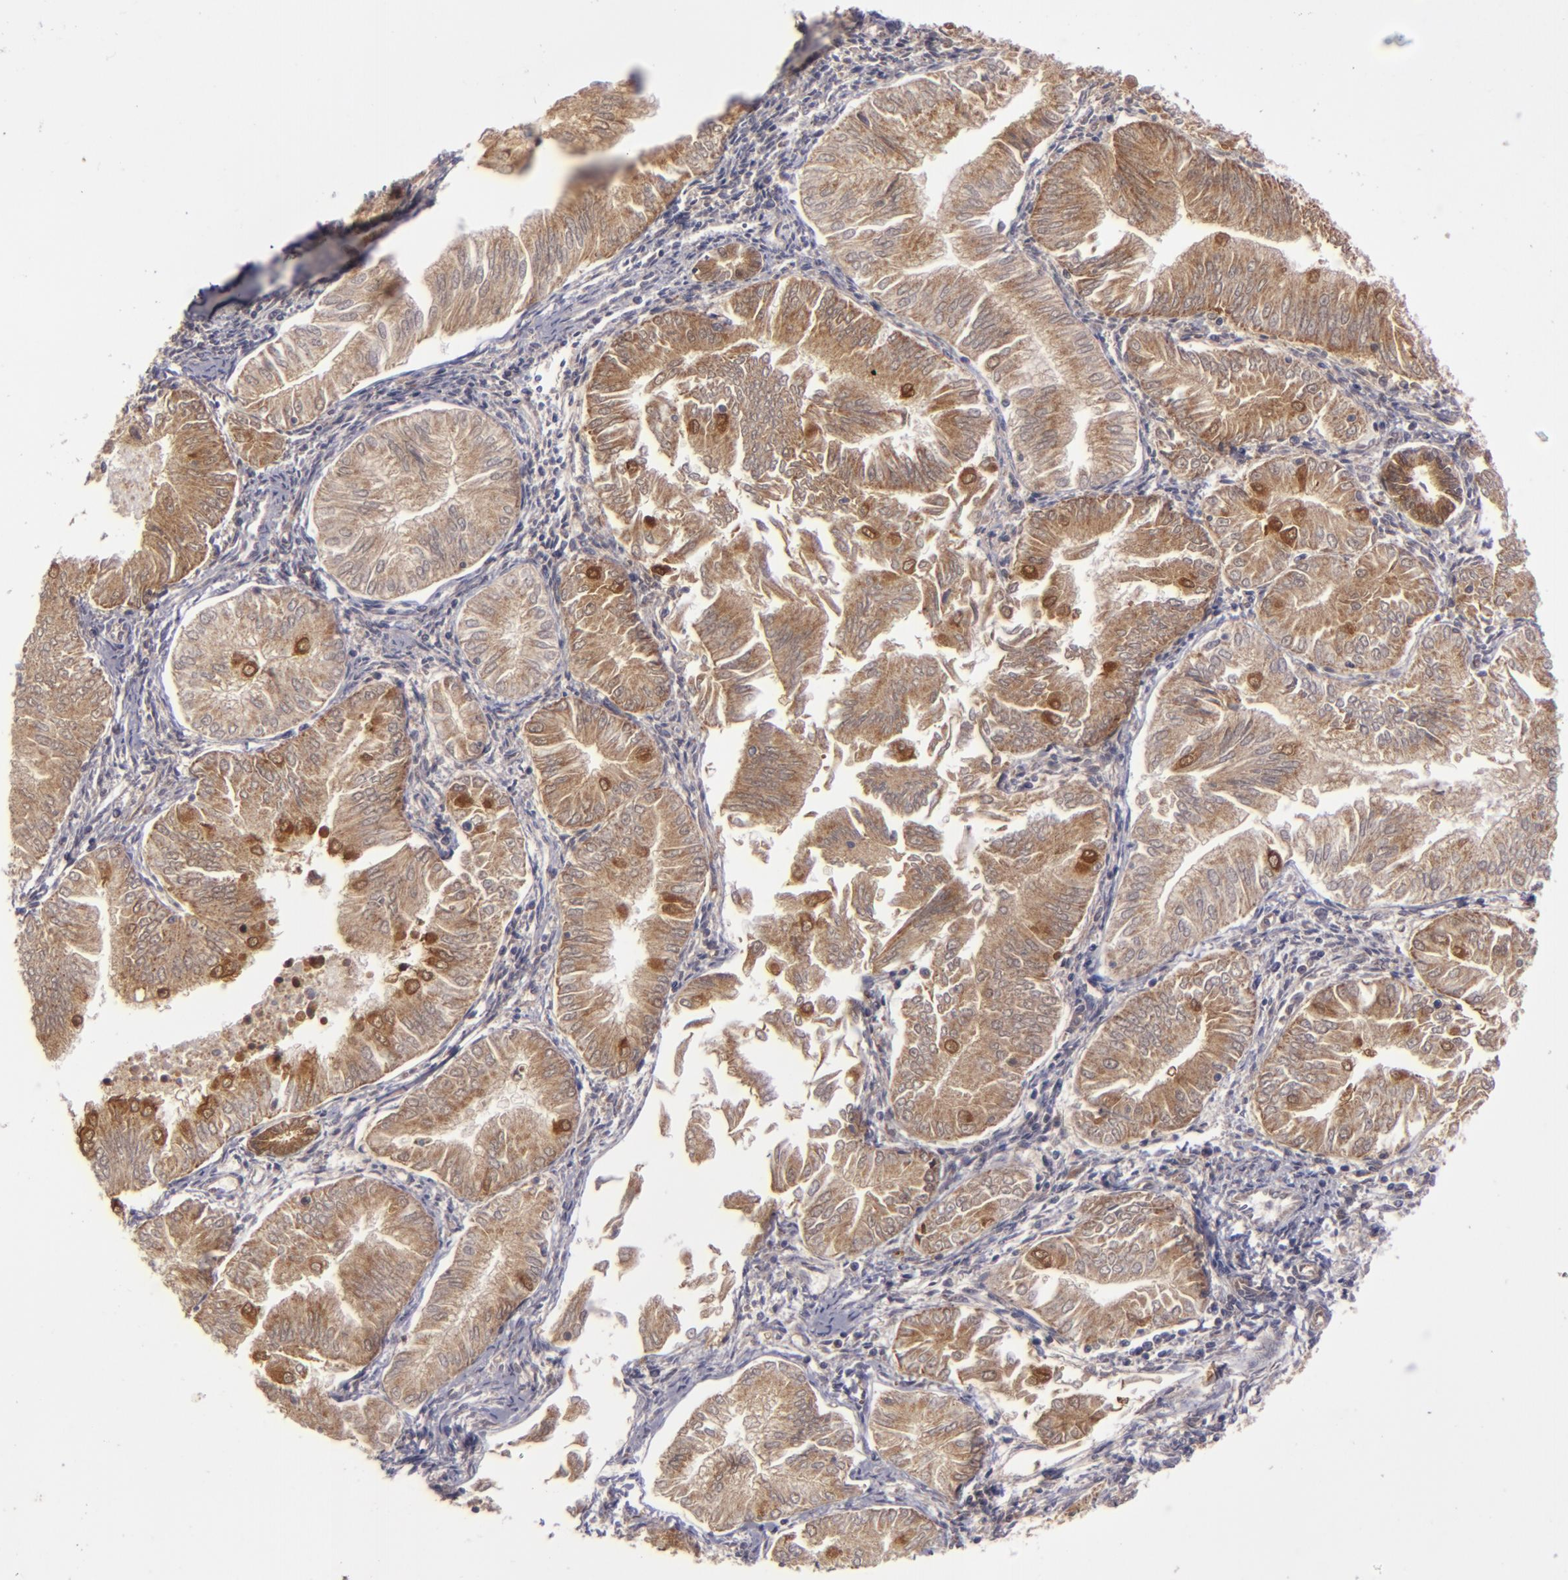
{"staining": {"intensity": "moderate", "quantity": ">75%", "location": "cytoplasmic/membranous"}, "tissue": "endometrial cancer", "cell_type": "Tumor cells", "image_type": "cancer", "snomed": [{"axis": "morphology", "description": "Adenocarcinoma, NOS"}, {"axis": "topography", "description": "Endometrium"}], "caption": "Protein analysis of adenocarcinoma (endometrial) tissue reveals moderate cytoplasmic/membranous expression in approximately >75% of tumor cells.", "gene": "SH2D4A", "patient": {"sex": "female", "age": 53}}